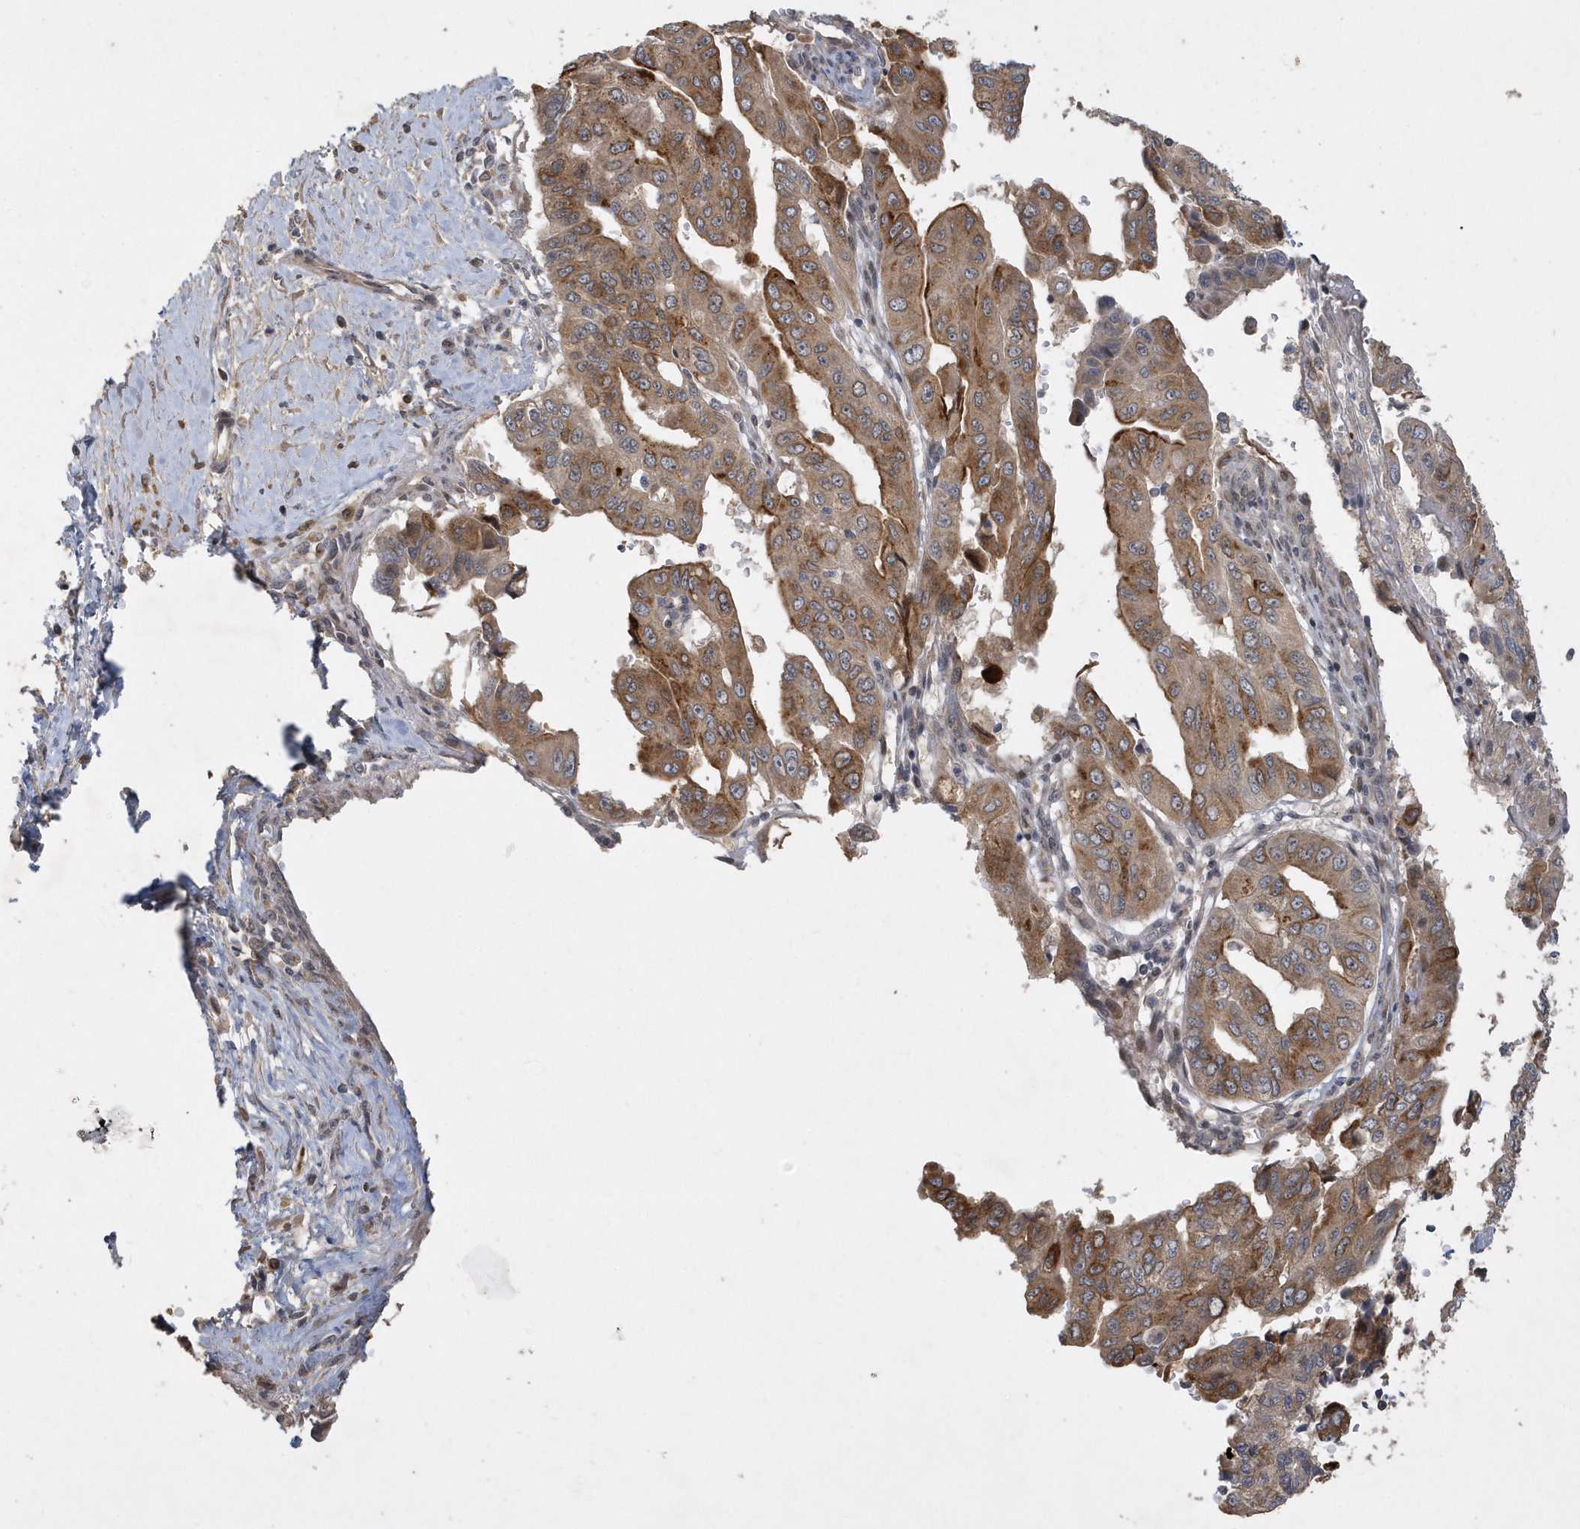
{"staining": {"intensity": "strong", "quantity": ">75%", "location": "cytoplasmic/membranous"}, "tissue": "pancreatic cancer", "cell_type": "Tumor cells", "image_type": "cancer", "snomed": [{"axis": "morphology", "description": "Adenocarcinoma, NOS"}, {"axis": "topography", "description": "Pancreas"}], "caption": "The immunohistochemical stain highlights strong cytoplasmic/membranous expression in tumor cells of pancreatic adenocarcinoma tissue. (DAB IHC with brightfield microscopy, high magnification).", "gene": "TRAIP", "patient": {"sex": "male", "age": 51}}